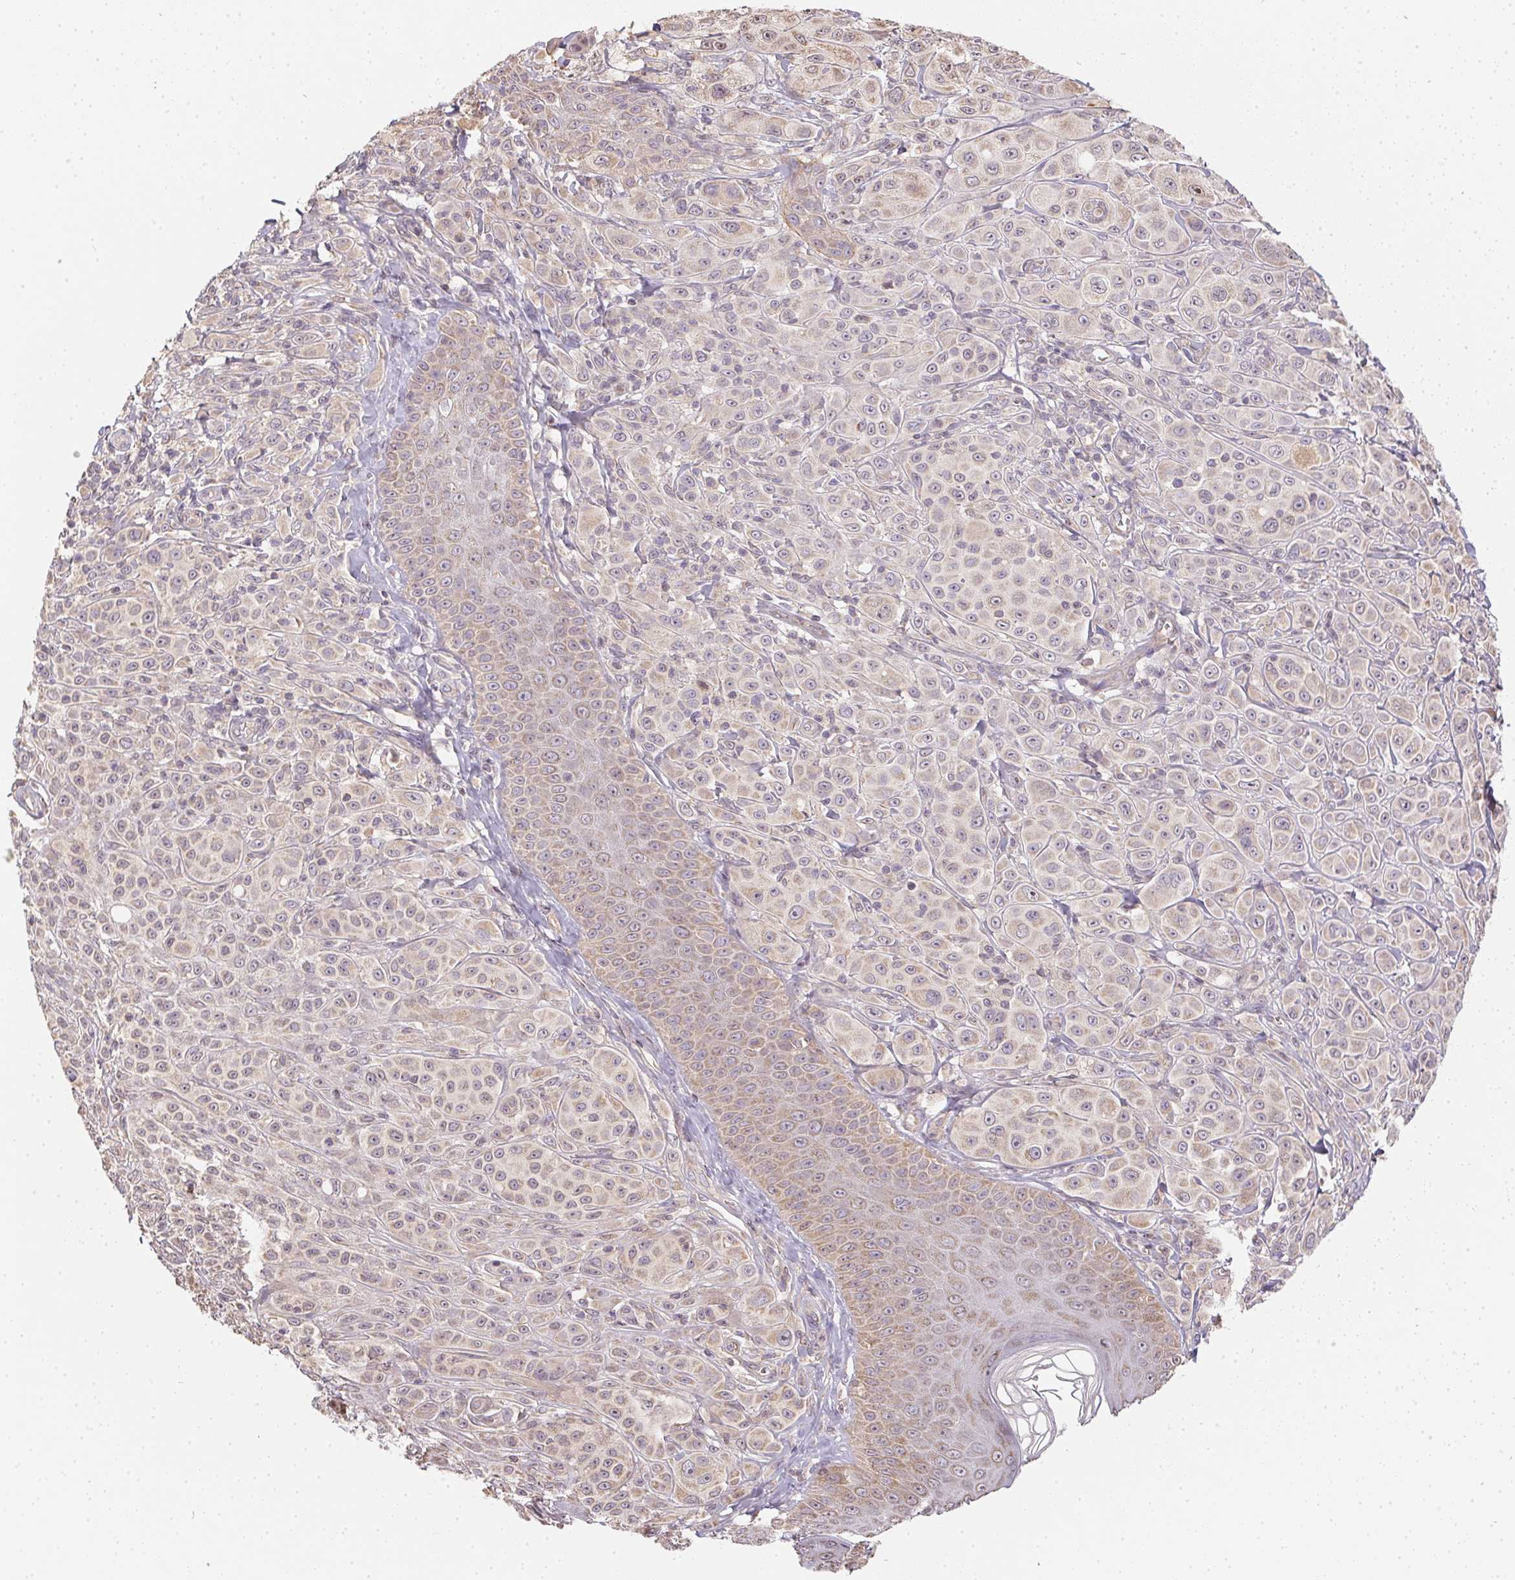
{"staining": {"intensity": "weak", "quantity": "<25%", "location": "cytoplasmic/membranous"}, "tissue": "melanoma", "cell_type": "Tumor cells", "image_type": "cancer", "snomed": [{"axis": "morphology", "description": "Malignant melanoma, NOS"}, {"axis": "topography", "description": "Skin"}], "caption": "This is a histopathology image of IHC staining of malignant melanoma, which shows no expression in tumor cells.", "gene": "REV3L", "patient": {"sex": "male", "age": 67}}